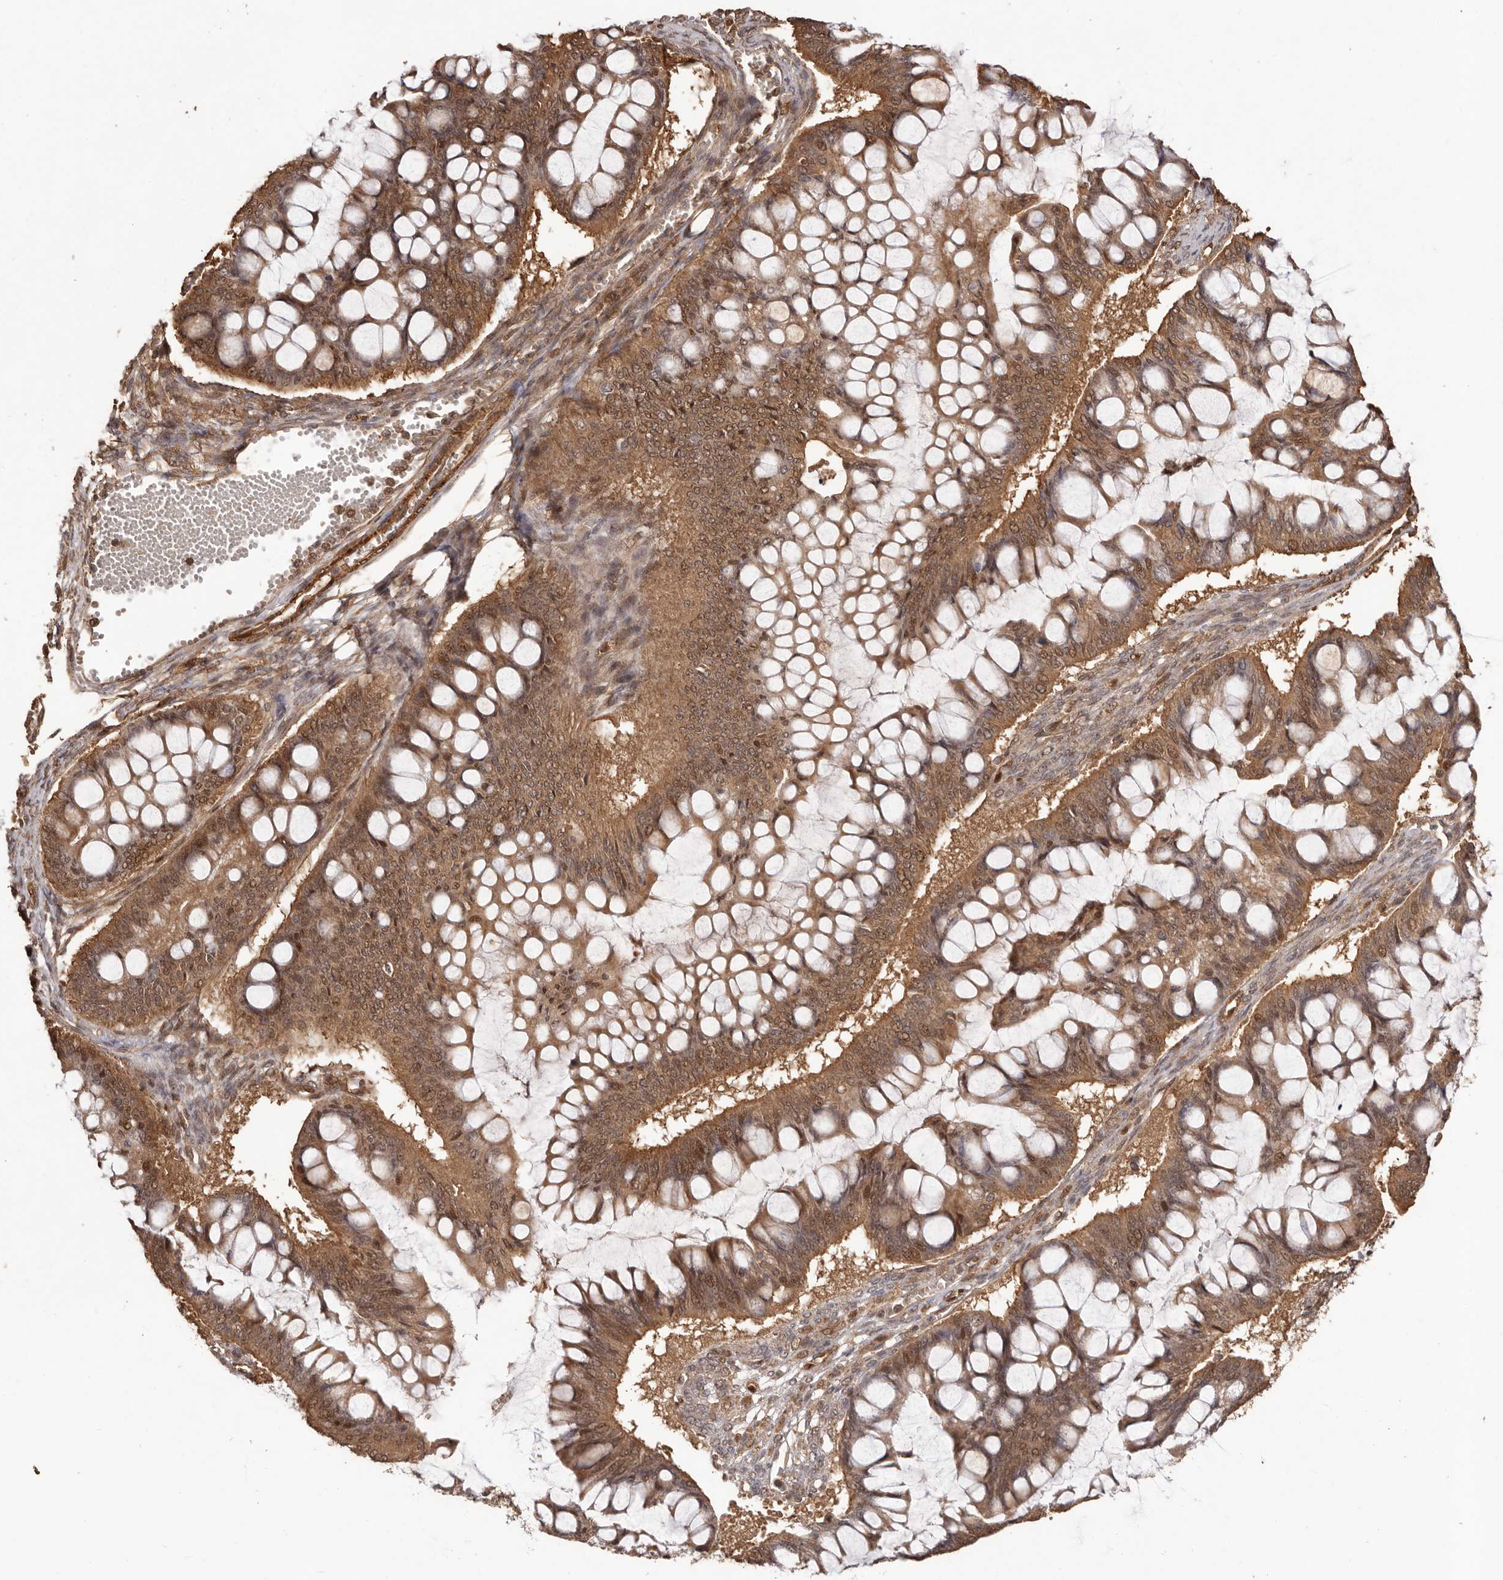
{"staining": {"intensity": "moderate", "quantity": ">75%", "location": "cytoplasmic/membranous,nuclear"}, "tissue": "ovarian cancer", "cell_type": "Tumor cells", "image_type": "cancer", "snomed": [{"axis": "morphology", "description": "Cystadenocarcinoma, mucinous, NOS"}, {"axis": "topography", "description": "Ovary"}], "caption": "Immunohistochemistry (DAB) staining of ovarian cancer exhibits moderate cytoplasmic/membranous and nuclear protein staining in about >75% of tumor cells.", "gene": "UBR2", "patient": {"sex": "female", "age": 73}}